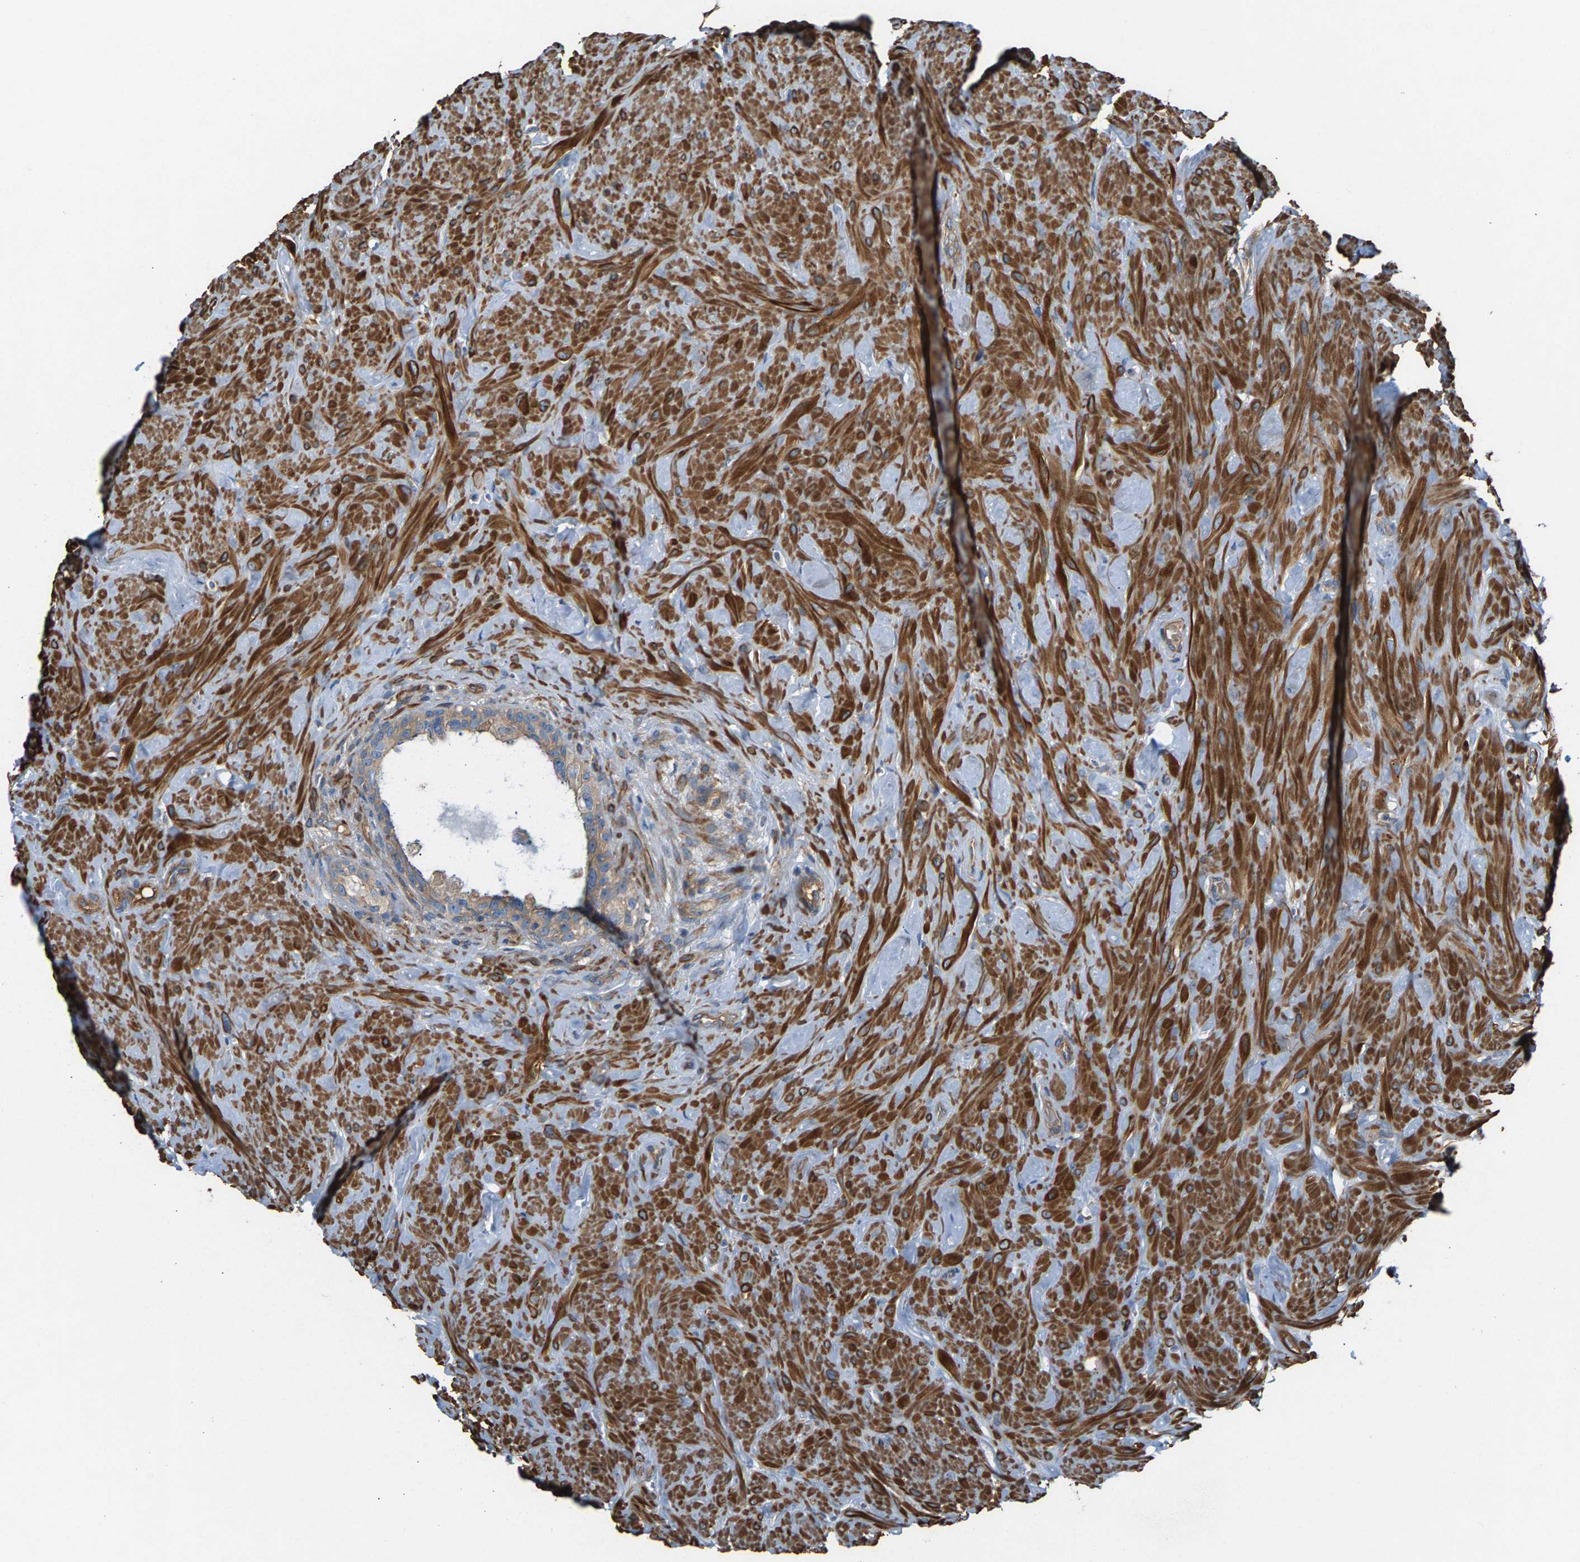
{"staining": {"intensity": "weak", "quantity": ">75%", "location": "cytoplasmic/membranous"}, "tissue": "seminal vesicle", "cell_type": "Glandular cells", "image_type": "normal", "snomed": [{"axis": "morphology", "description": "Normal tissue, NOS"}, {"axis": "topography", "description": "Seminal veicle"}], "caption": "This micrograph shows unremarkable seminal vesicle stained with IHC to label a protein in brown. The cytoplasmic/membranous of glandular cells show weak positivity for the protein. Nuclei are counter-stained blue.", "gene": "PDCL", "patient": {"sex": "male", "age": 68}}